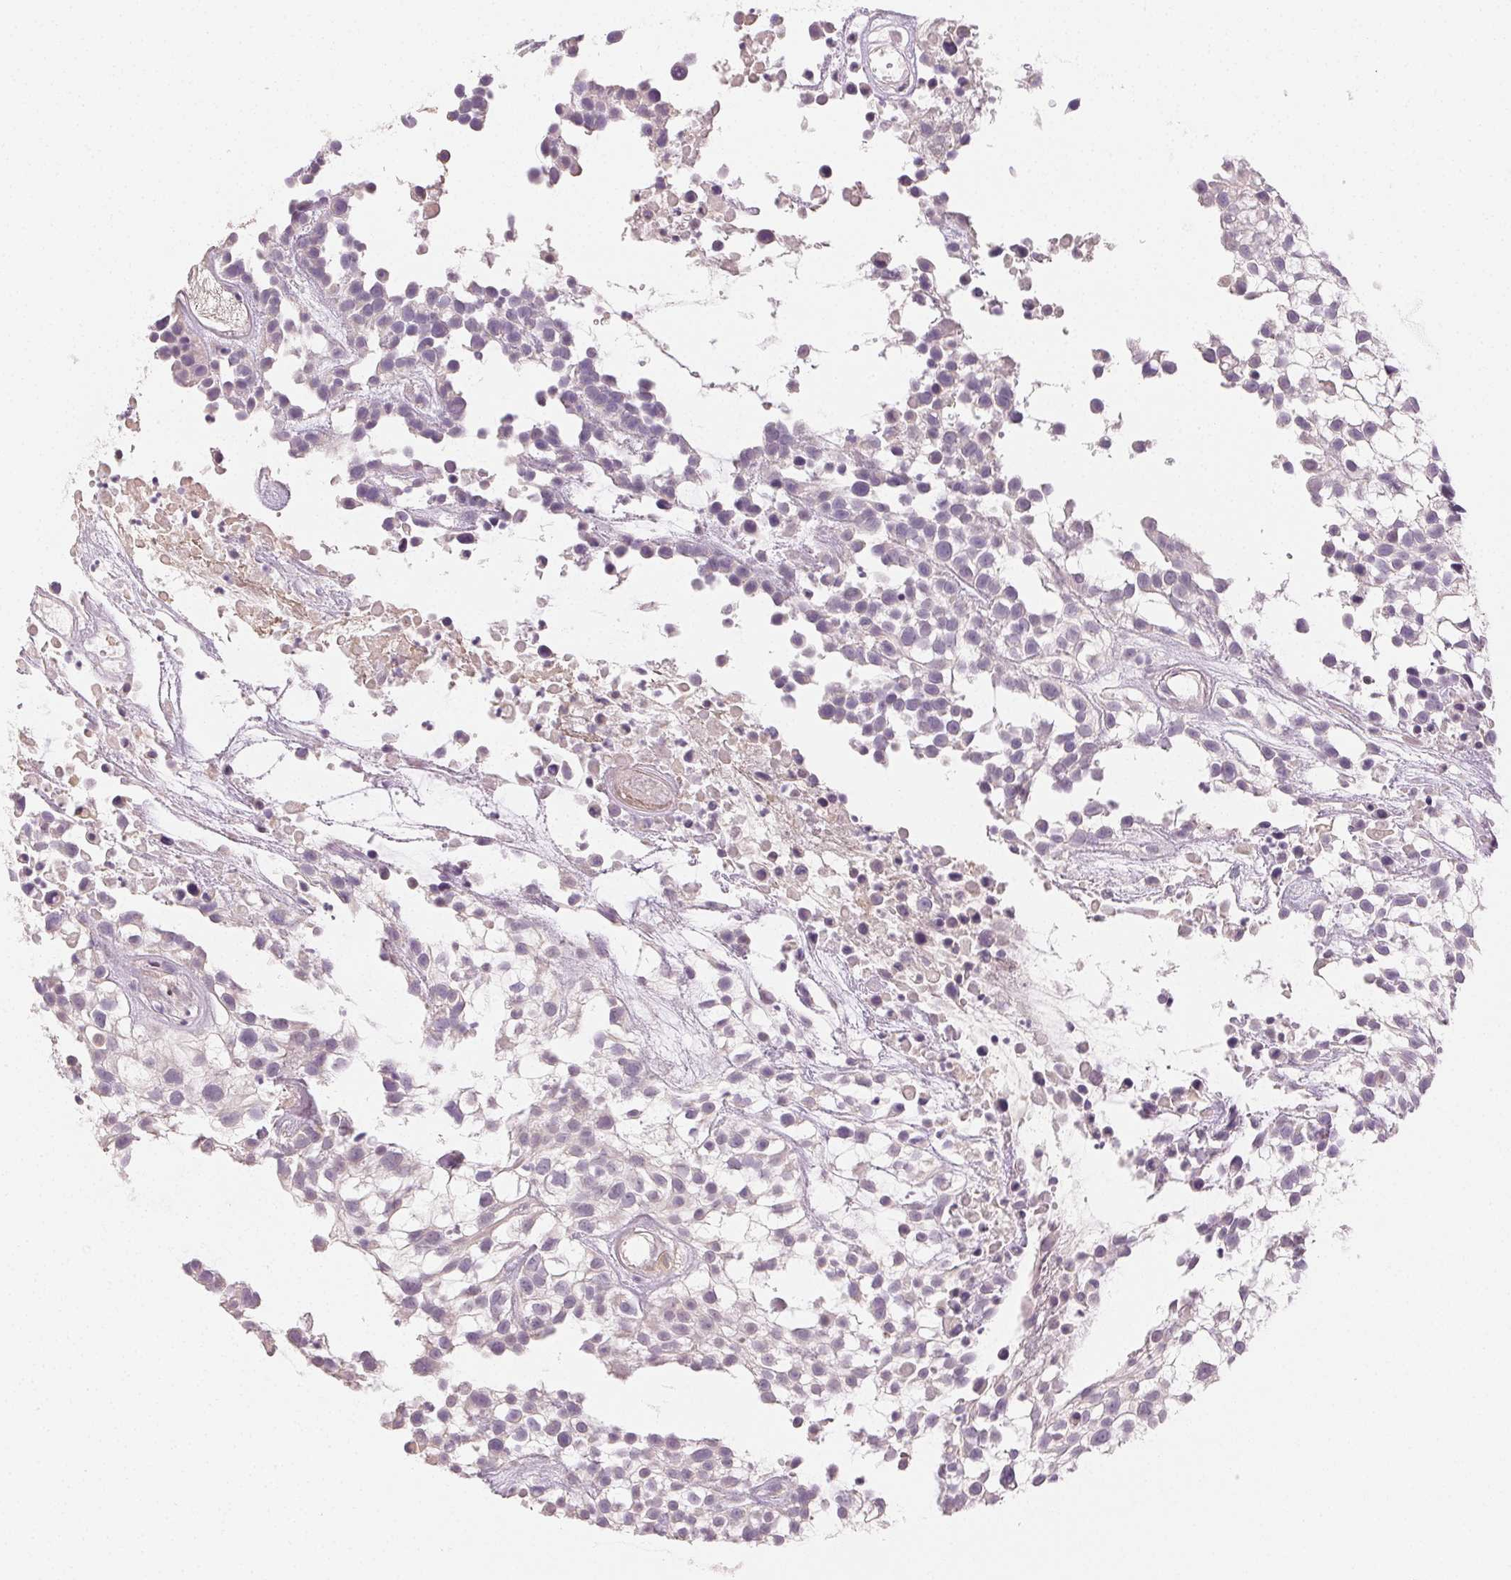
{"staining": {"intensity": "negative", "quantity": "none", "location": "none"}, "tissue": "urothelial cancer", "cell_type": "Tumor cells", "image_type": "cancer", "snomed": [{"axis": "morphology", "description": "Urothelial carcinoma, High grade"}, {"axis": "topography", "description": "Urinary bladder"}], "caption": "An immunohistochemistry (IHC) image of urothelial carcinoma (high-grade) is shown. There is no staining in tumor cells of urothelial carcinoma (high-grade). (DAB (3,3'-diaminobenzidine) immunohistochemistry with hematoxylin counter stain).", "gene": "MAP1LC3A", "patient": {"sex": "male", "age": 56}}